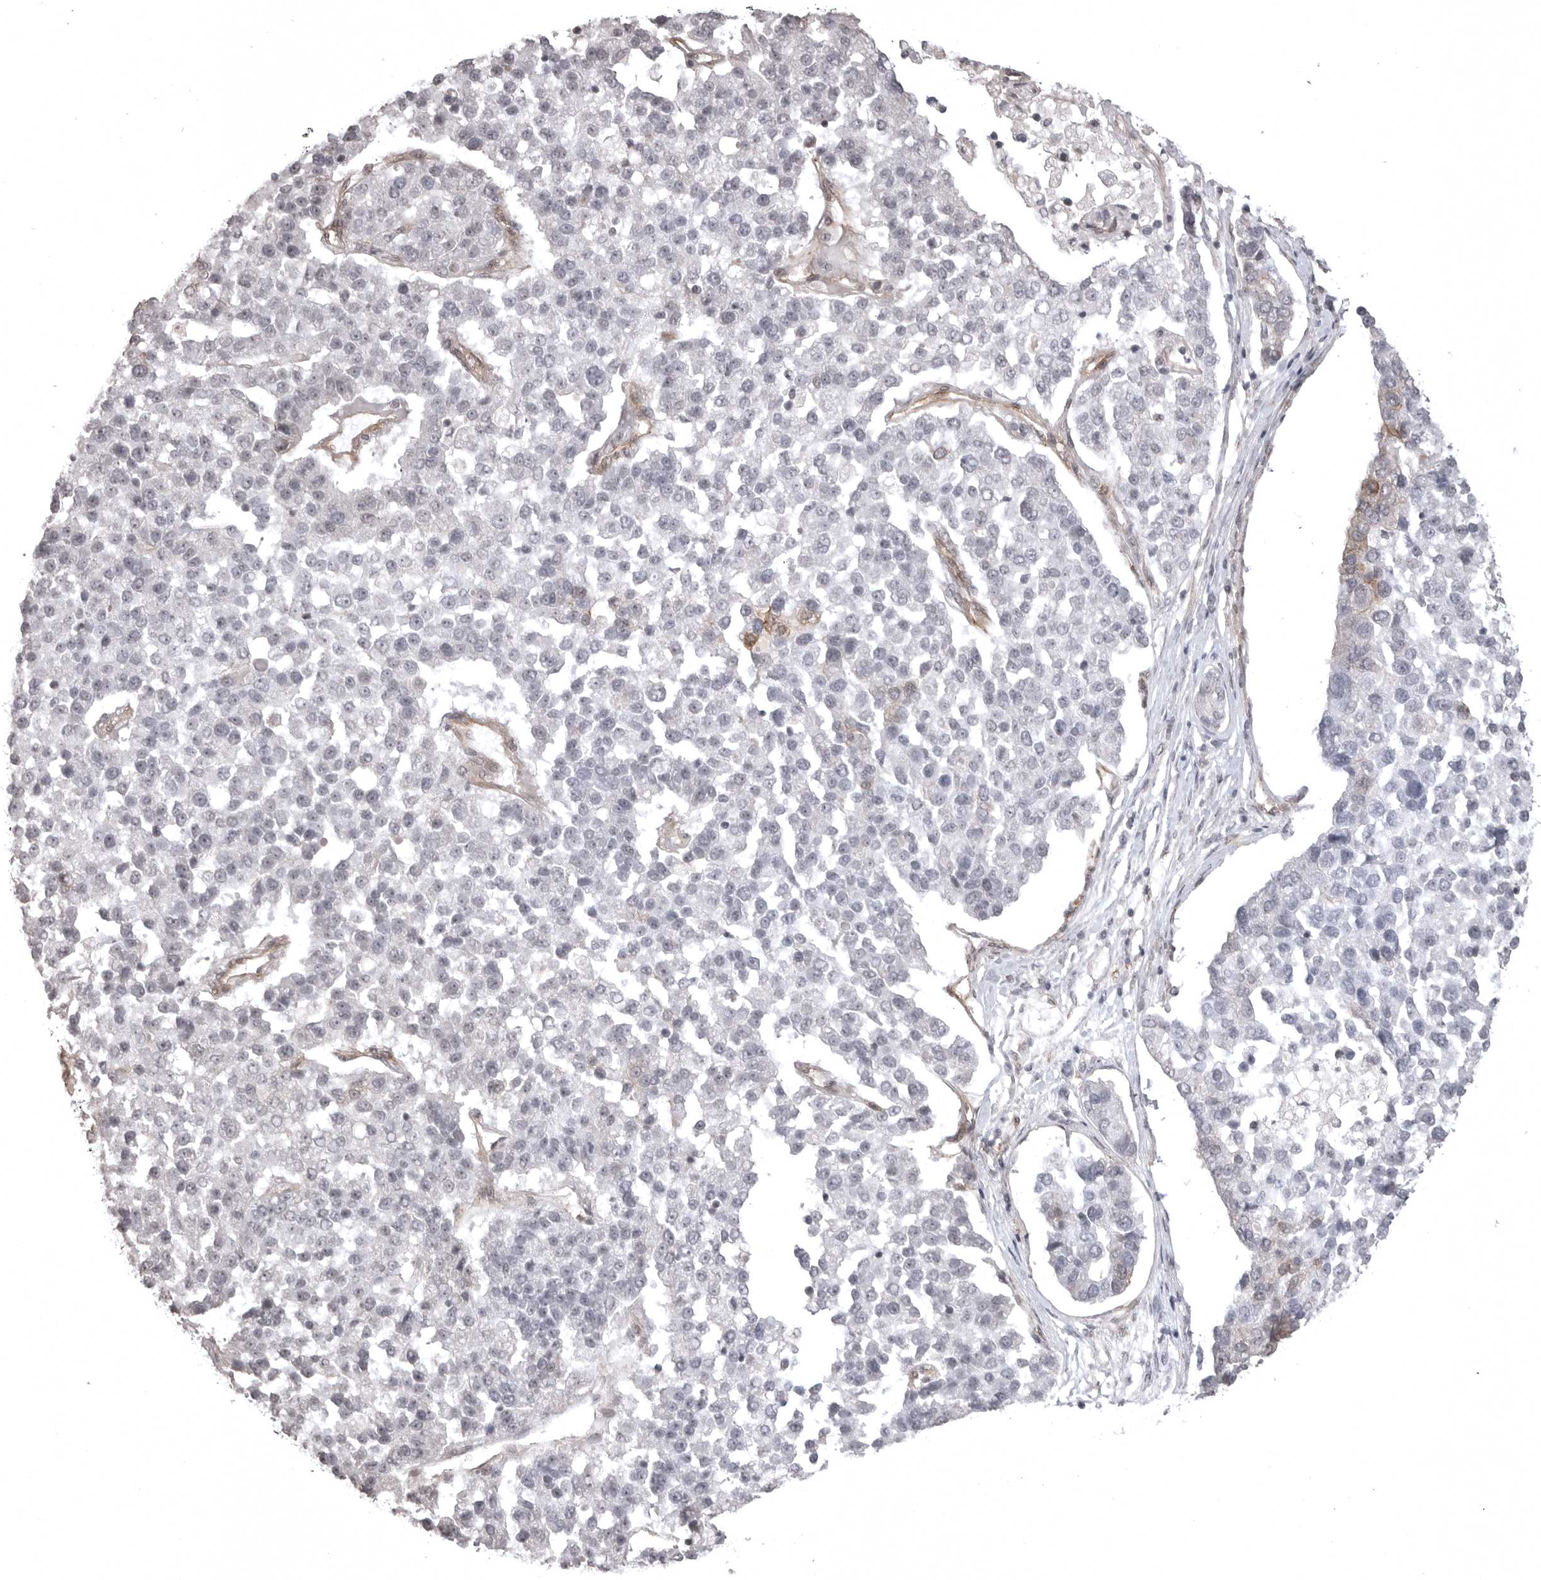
{"staining": {"intensity": "moderate", "quantity": "<25%", "location": "cytoplasmic/membranous"}, "tissue": "pancreatic cancer", "cell_type": "Tumor cells", "image_type": "cancer", "snomed": [{"axis": "morphology", "description": "Adenocarcinoma, NOS"}, {"axis": "topography", "description": "Pancreas"}], "caption": "Immunohistochemical staining of pancreatic adenocarcinoma demonstrates low levels of moderate cytoplasmic/membranous expression in about <25% of tumor cells.", "gene": "SORBS1", "patient": {"sex": "female", "age": 61}}